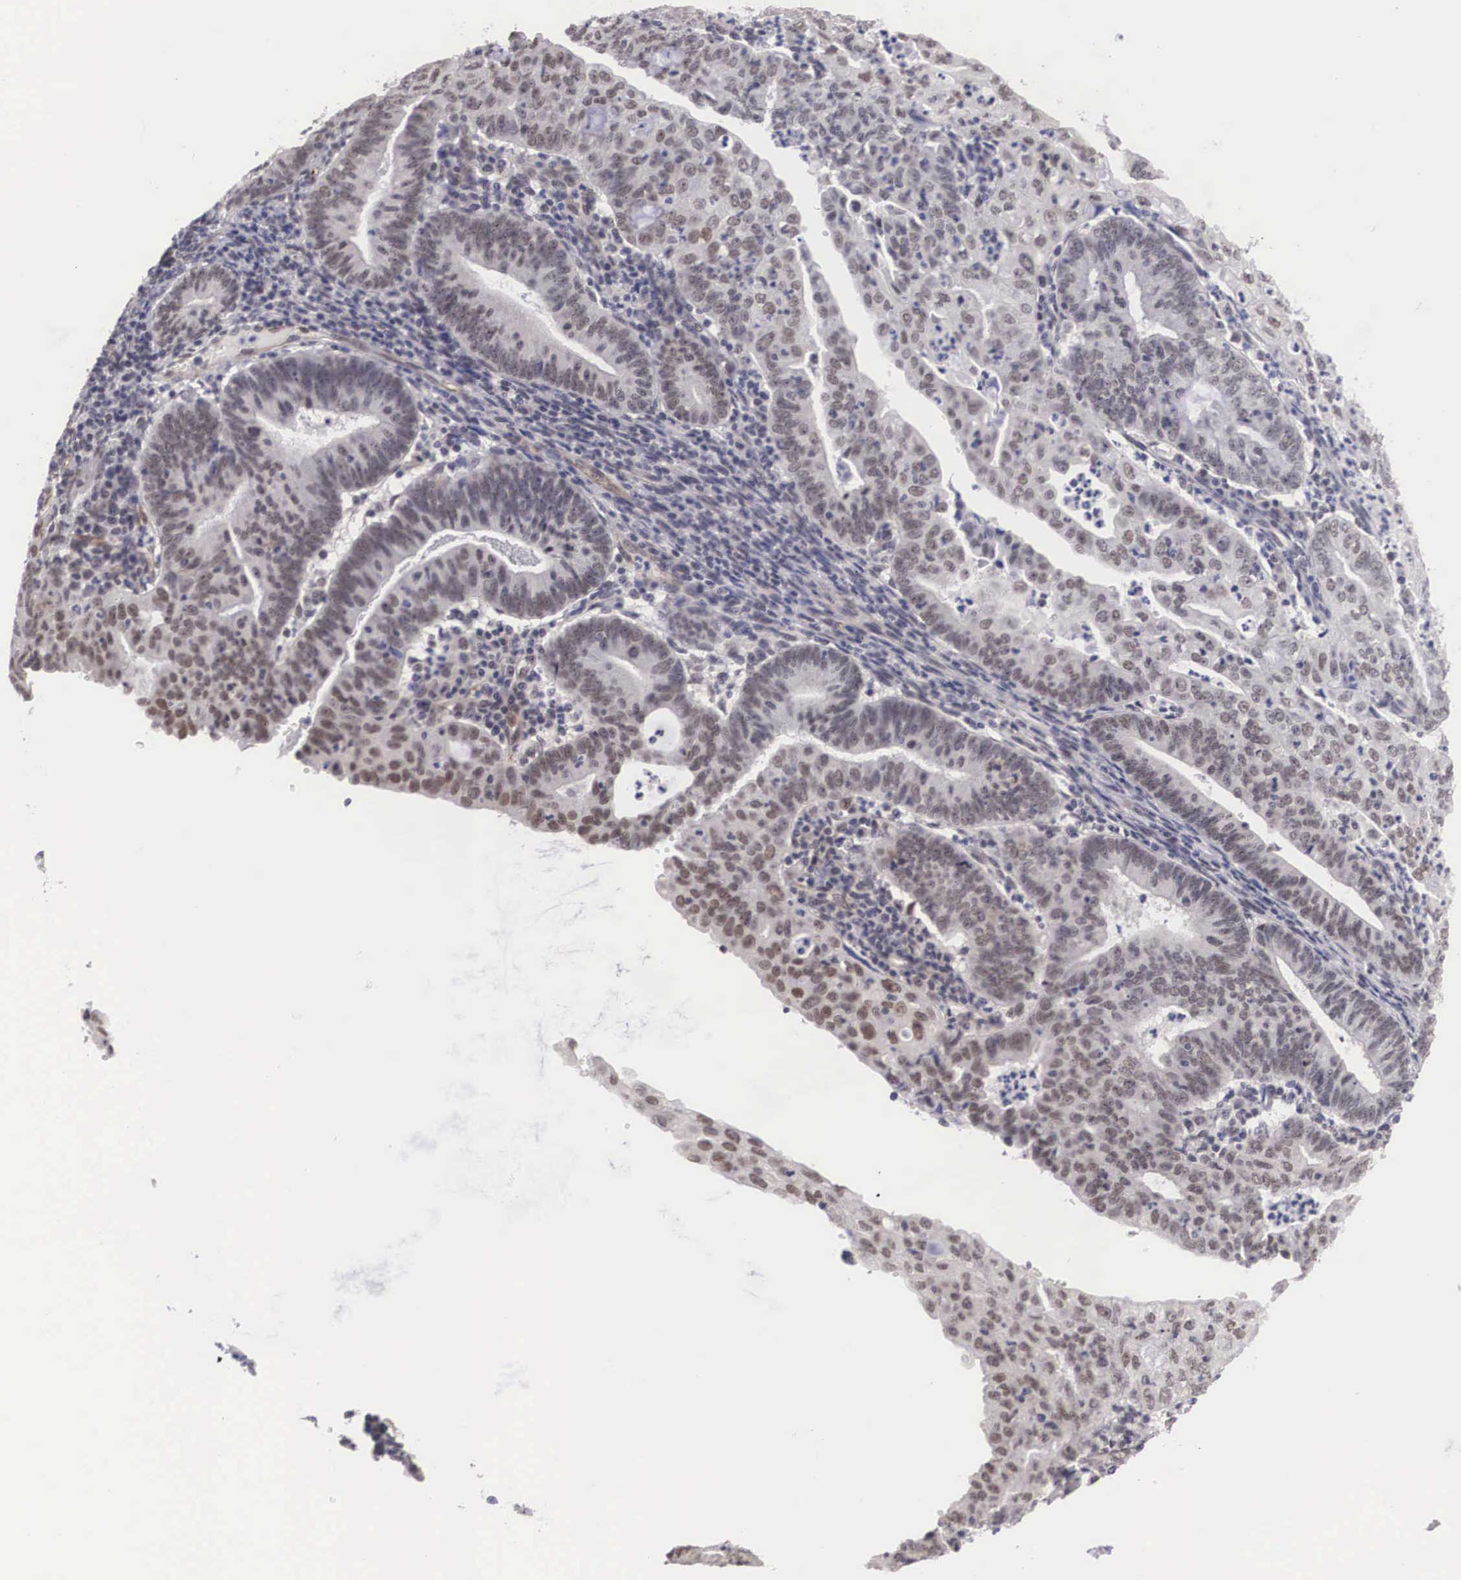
{"staining": {"intensity": "negative", "quantity": "none", "location": "none"}, "tissue": "endometrial cancer", "cell_type": "Tumor cells", "image_type": "cancer", "snomed": [{"axis": "morphology", "description": "Adenocarcinoma, NOS"}, {"axis": "topography", "description": "Endometrium"}], "caption": "Immunohistochemical staining of endometrial cancer (adenocarcinoma) shows no significant staining in tumor cells. The staining is performed using DAB (3,3'-diaminobenzidine) brown chromogen with nuclei counter-stained in using hematoxylin.", "gene": "MORC2", "patient": {"sex": "female", "age": 60}}